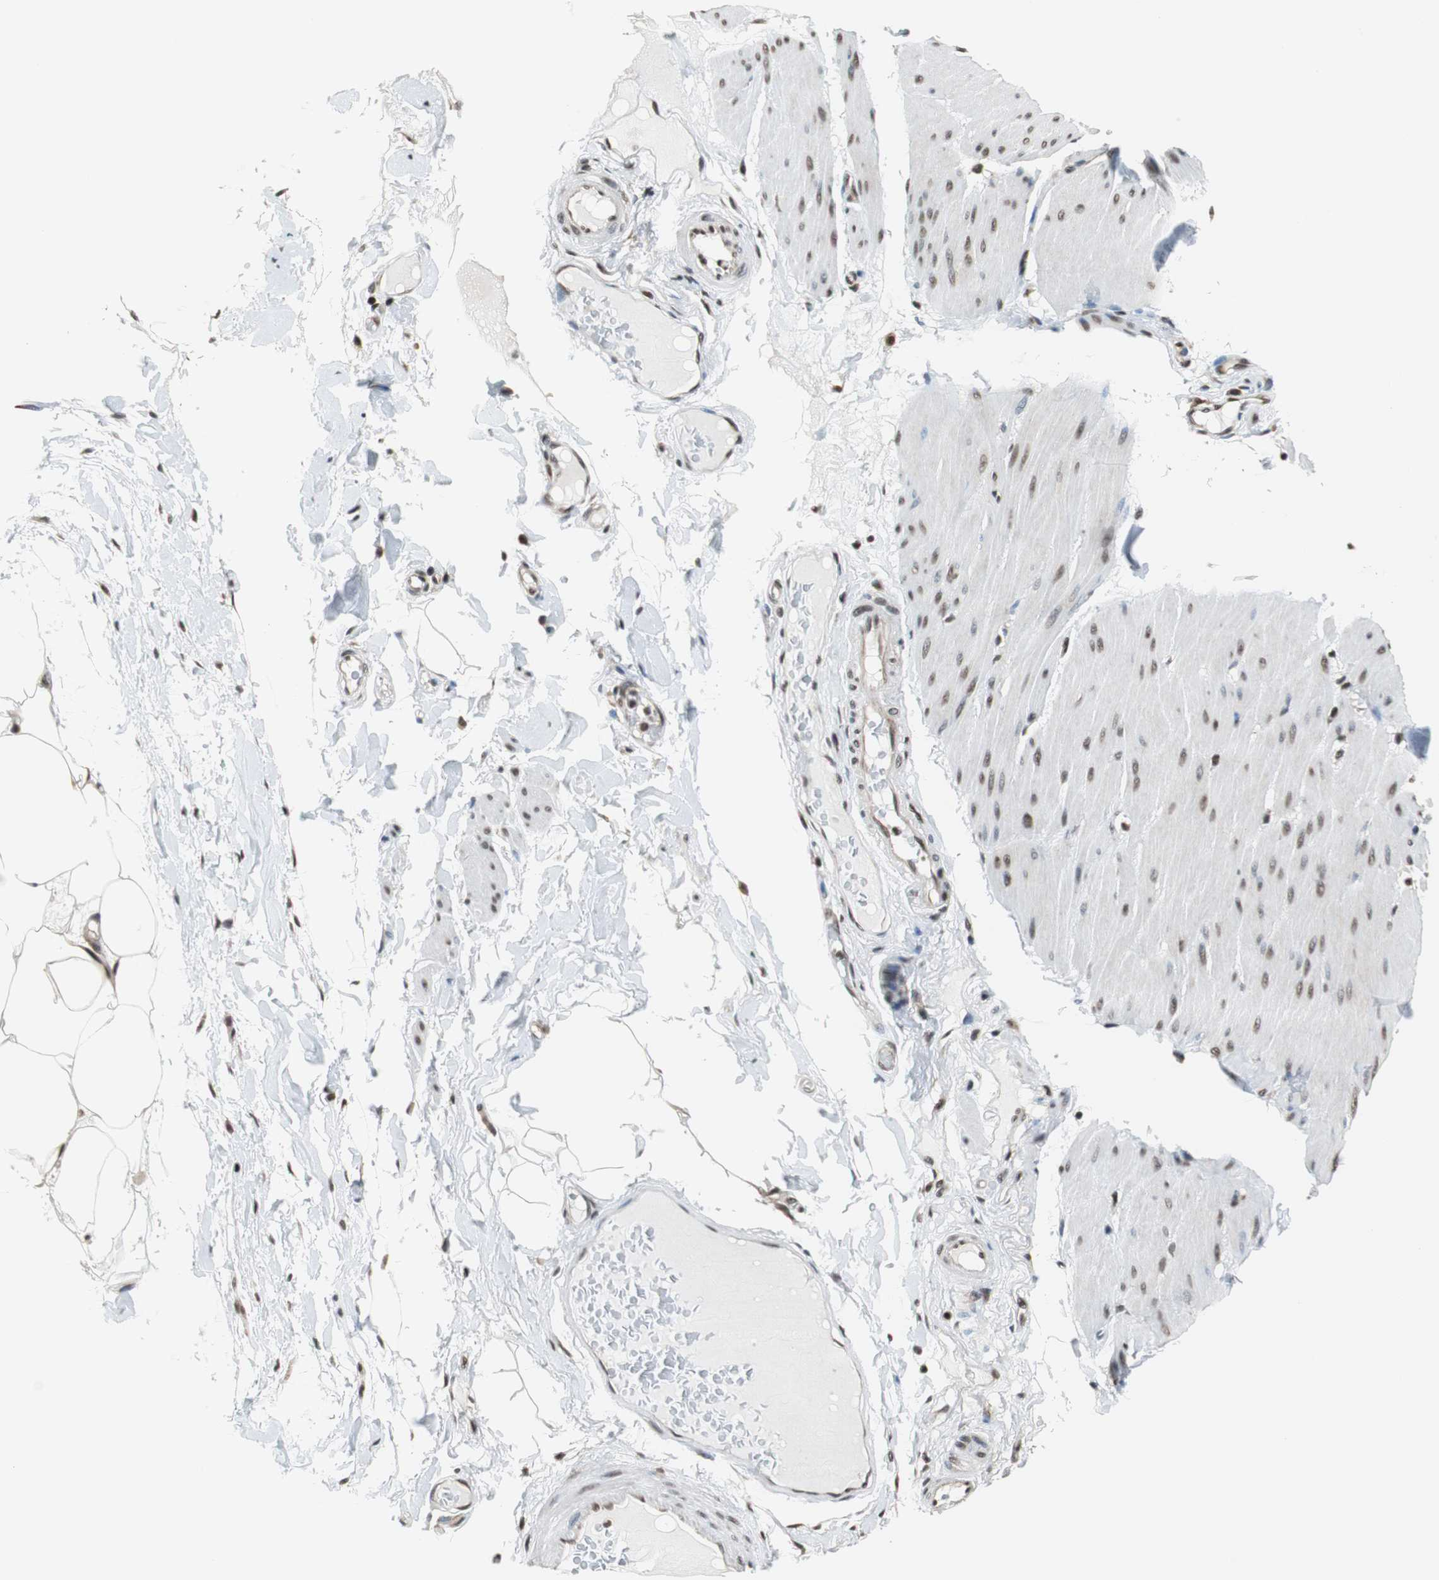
{"staining": {"intensity": "weak", "quantity": ">75%", "location": "nuclear"}, "tissue": "smooth muscle", "cell_type": "Smooth muscle cells", "image_type": "normal", "snomed": [{"axis": "morphology", "description": "Normal tissue, NOS"}, {"axis": "topography", "description": "Smooth muscle"}, {"axis": "topography", "description": "Colon"}], "caption": "This photomicrograph demonstrates immunohistochemistry (IHC) staining of normal human smooth muscle, with low weak nuclear staining in approximately >75% of smooth muscle cells.", "gene": "REST", "patient": {"sex": "male", "age": 67}}